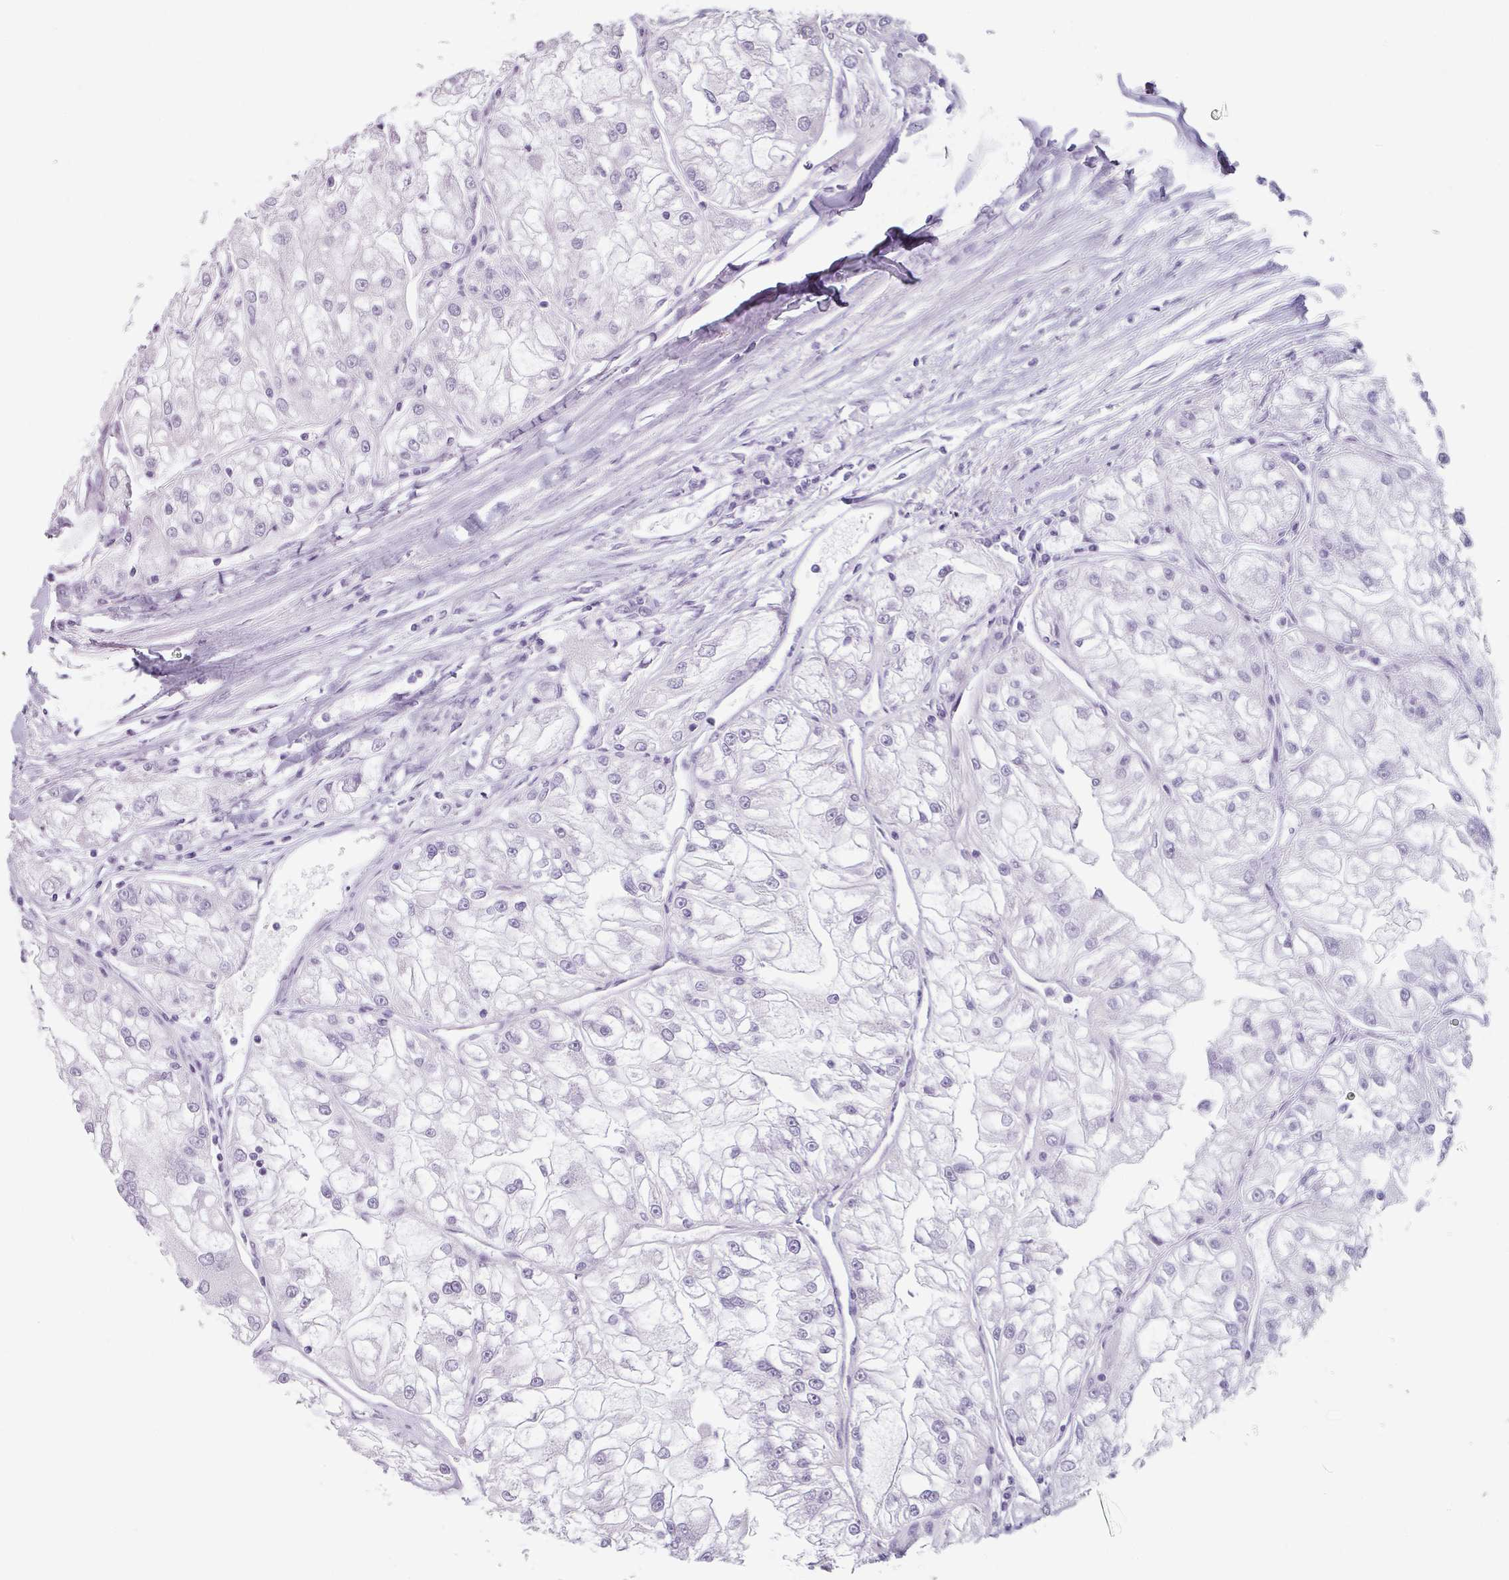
{"staining": {"intensity": "negative", "quantity": "none", "location": "none"}, "tissue": "renal cancer", "cell_type": "Tumor cells", "image_type": "cancer", "snomed": [{"axis": "morphology", "description": "Adenocarcinoma, NOS"}, {"axis": "topography", "description": "Kidney"}], "caption": "Adenocarcinoma (renal) was stained to show a protein in brown. There is no significant staining in tumor cells. (DAB (3,3'-diaminobenzidine) immunohistochemistry visualized using brightfield microscopy, high magnification).", "gene": "SFTPA1", "patient": {"sex": "female", "age": 72}}